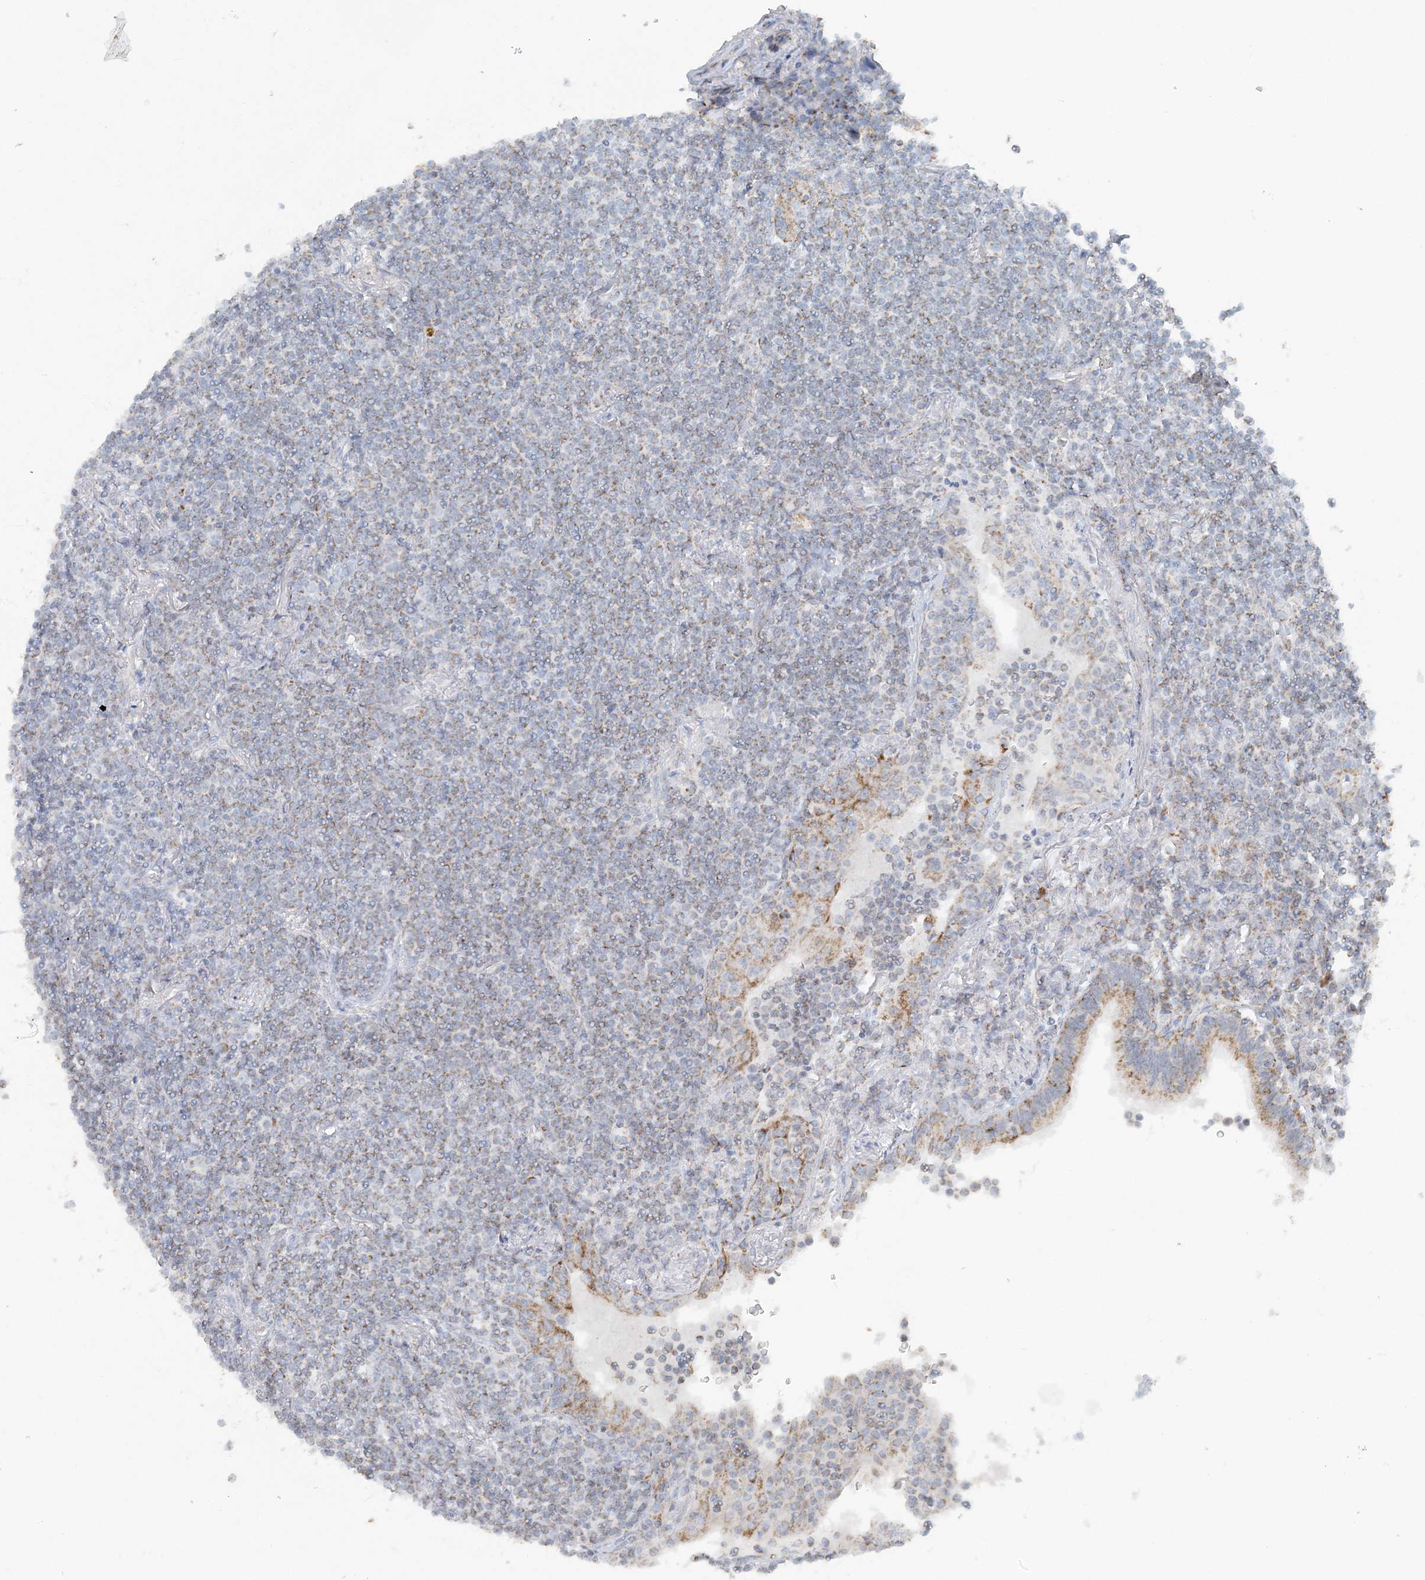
{"staining": {"intensity": "weak", "quantity": "<25%", "location": "cytoplasmic/membranous"}, "tissue": "lymphoma", "cell_type": "Tumor cells", "image_type": "cancer", "snomed": [{"axis": "morphology", "description": "Malignant lymphoma, non-Hodgkin's type, Low grade"}, {"axis": "topography", "description": "Lung"}], "caption": "Human malignant lymphoma, non-Hodgkin's type (low-grade) stained for a protein using IHC demonstrates no positivity in tumor cells.", "gene": "PCCB", "patient": {"sex": "female", "age": 71}}